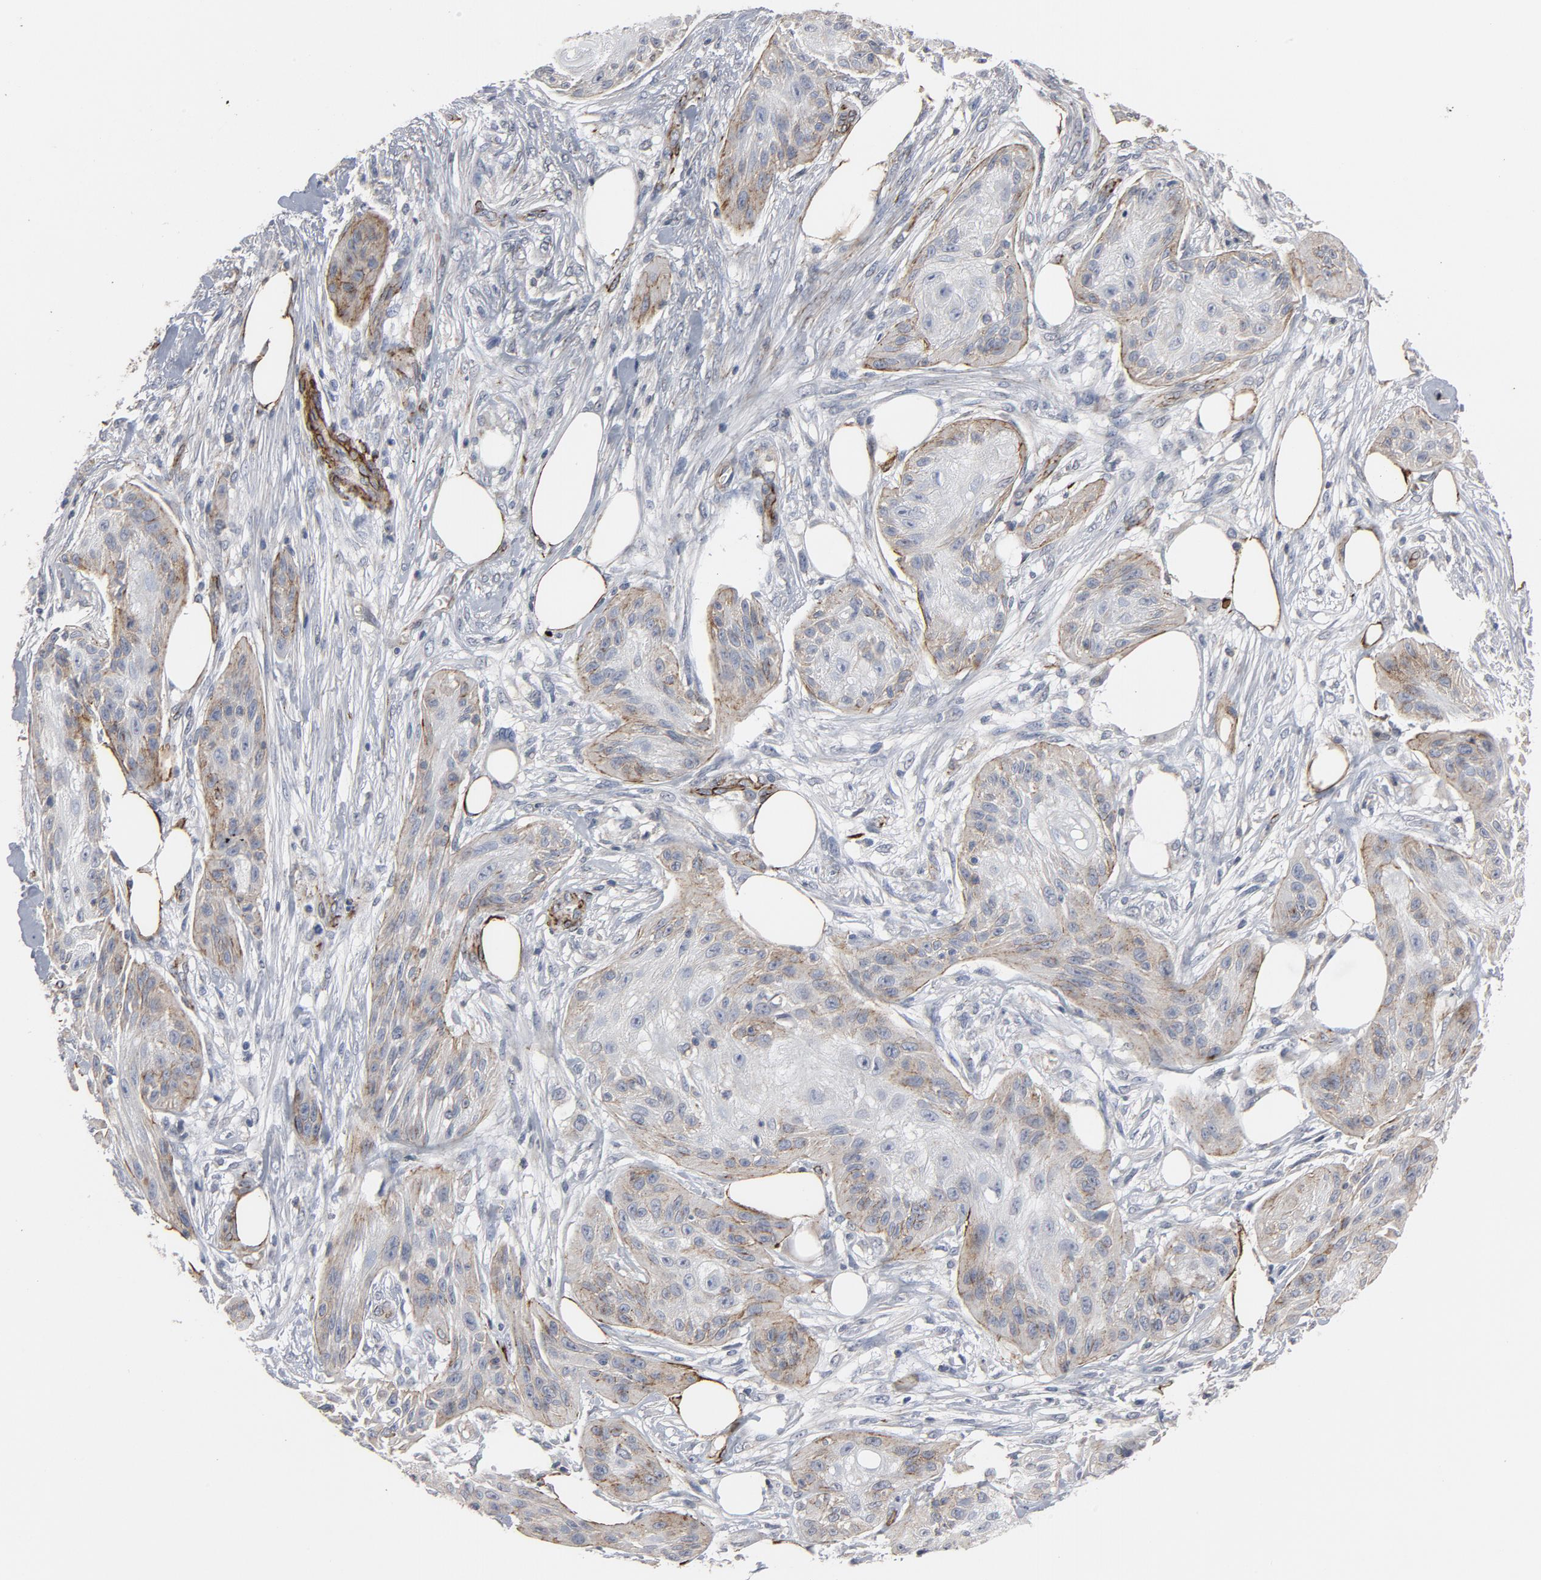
{"staining": {"intensity": "moderate", "quantity": "<25%", "location": "cytoplasmic/membranous"}, "tissue": "skin cancer", "cell_type": "Tumor cells", "image_type": "cancer", "snomed": [{"axis": "morphology", "description": "Squamous cell carcinoma, NOS"}, {"axis": "topography", "description": "Skin"}], "caption": "The histopathology image displays immunohistochemical staining of skin cancer. There is moderate cytoplasmic/membranous expression is identified in about <25% of tumor cells.", "gene": "GNG2", "patient": {"sex": "female", "age": 88}}